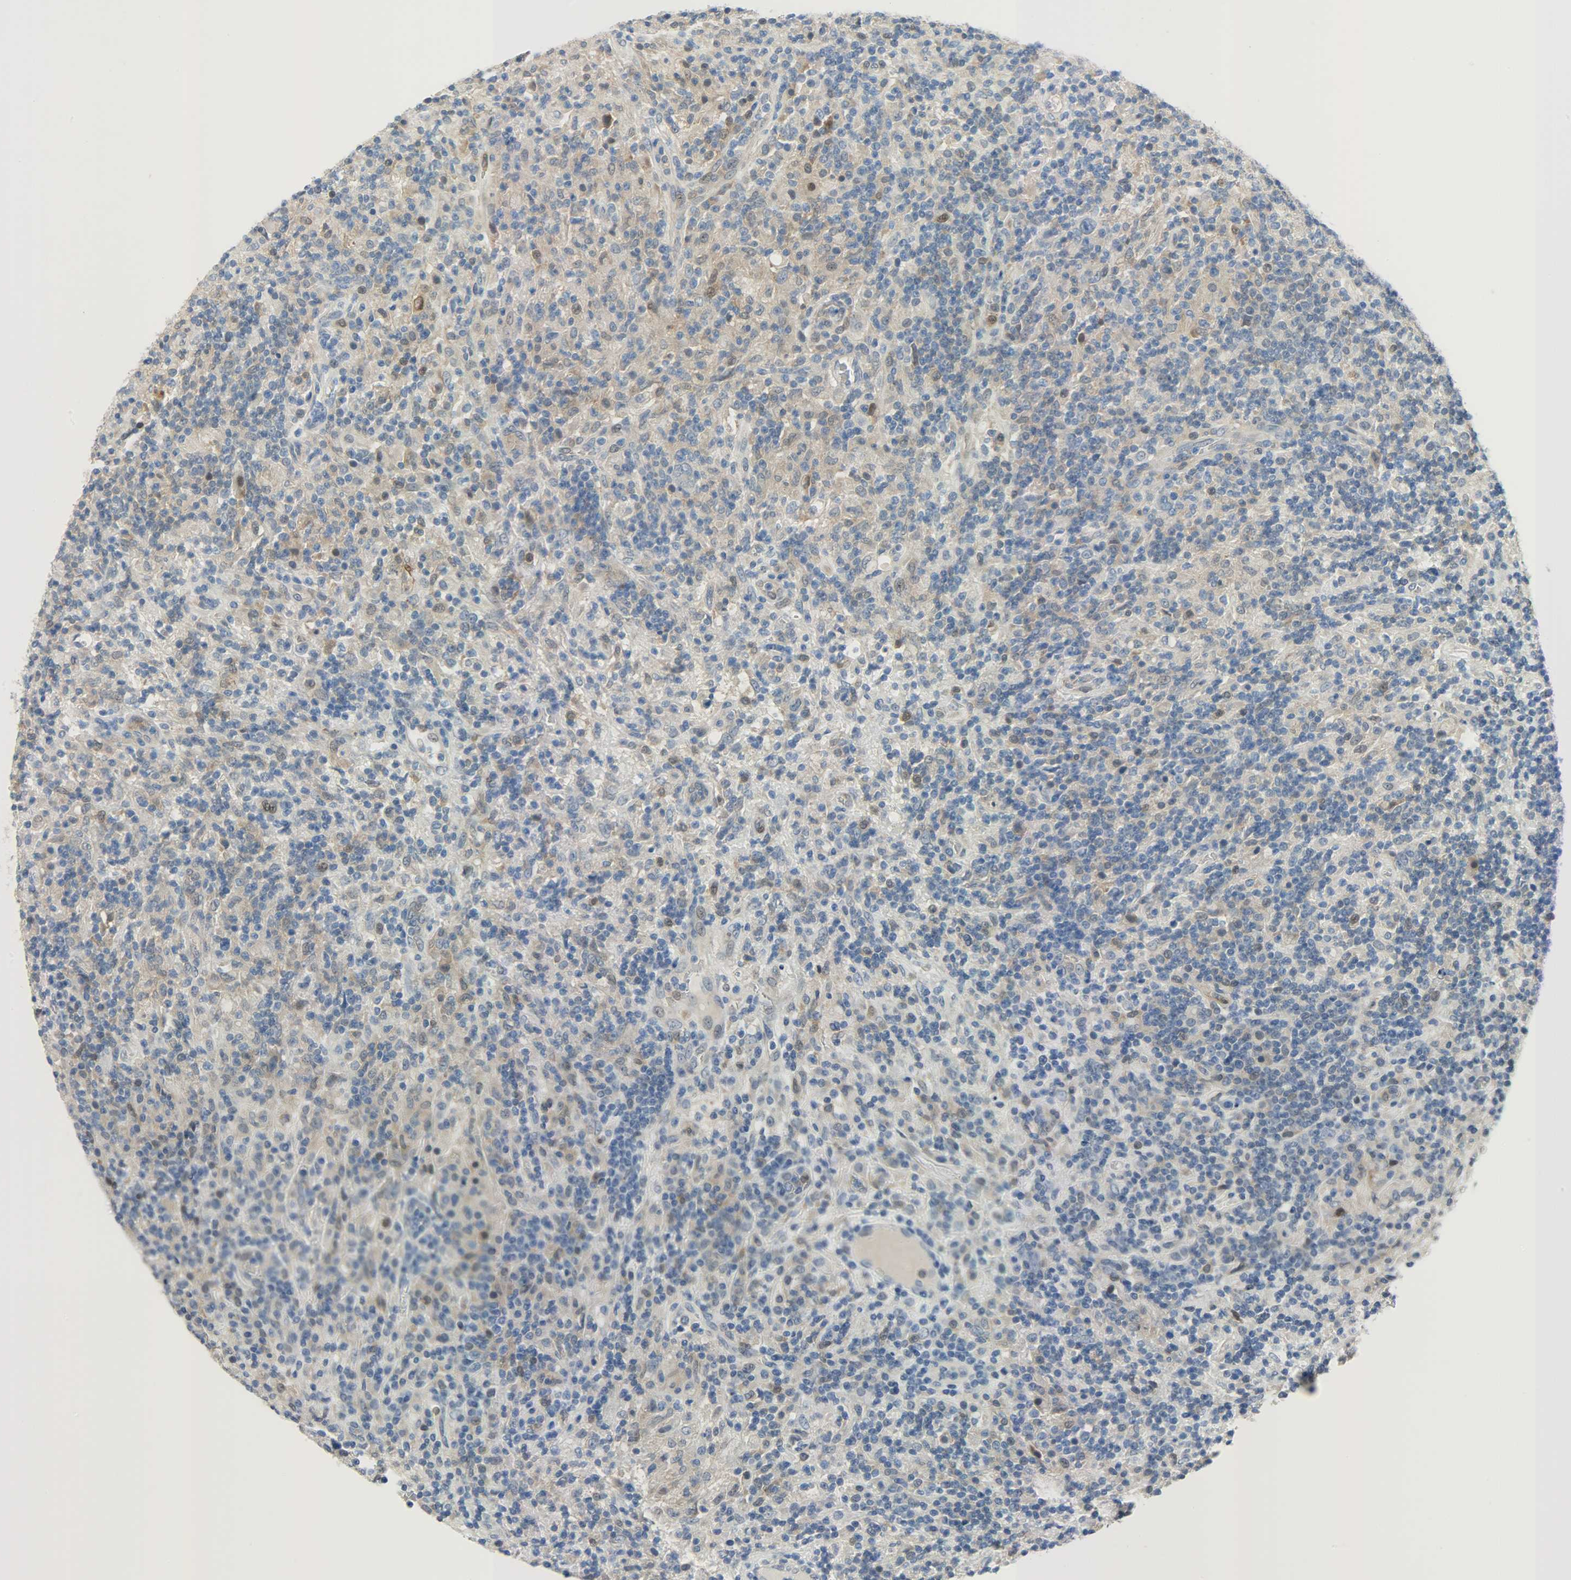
{"staining": {"intensity": "moderate", "quantity": "<25%", "location": "cytoplasmic/membranous,nuclear"}, "tissue": "lymphoma", "cell_type": "Tumor cells", "image_type": "cancer", "snomed": [{"axis": "morphology", "description": "Hodgkin's disease, NOS"}, {"axis": "topography", "description": "Lymph node"}], "caption": "The image reveals staining of Hodgkin's disease, revealing moderate cytoplasmic/membranous and nuclear protein staining (brown color) within tumor cells. (brown staining indicates protein expression, while blue staining denotes nuclei).", "gene": "EIF4EBP1", "patient": {"sex": "male", "age": 70}}